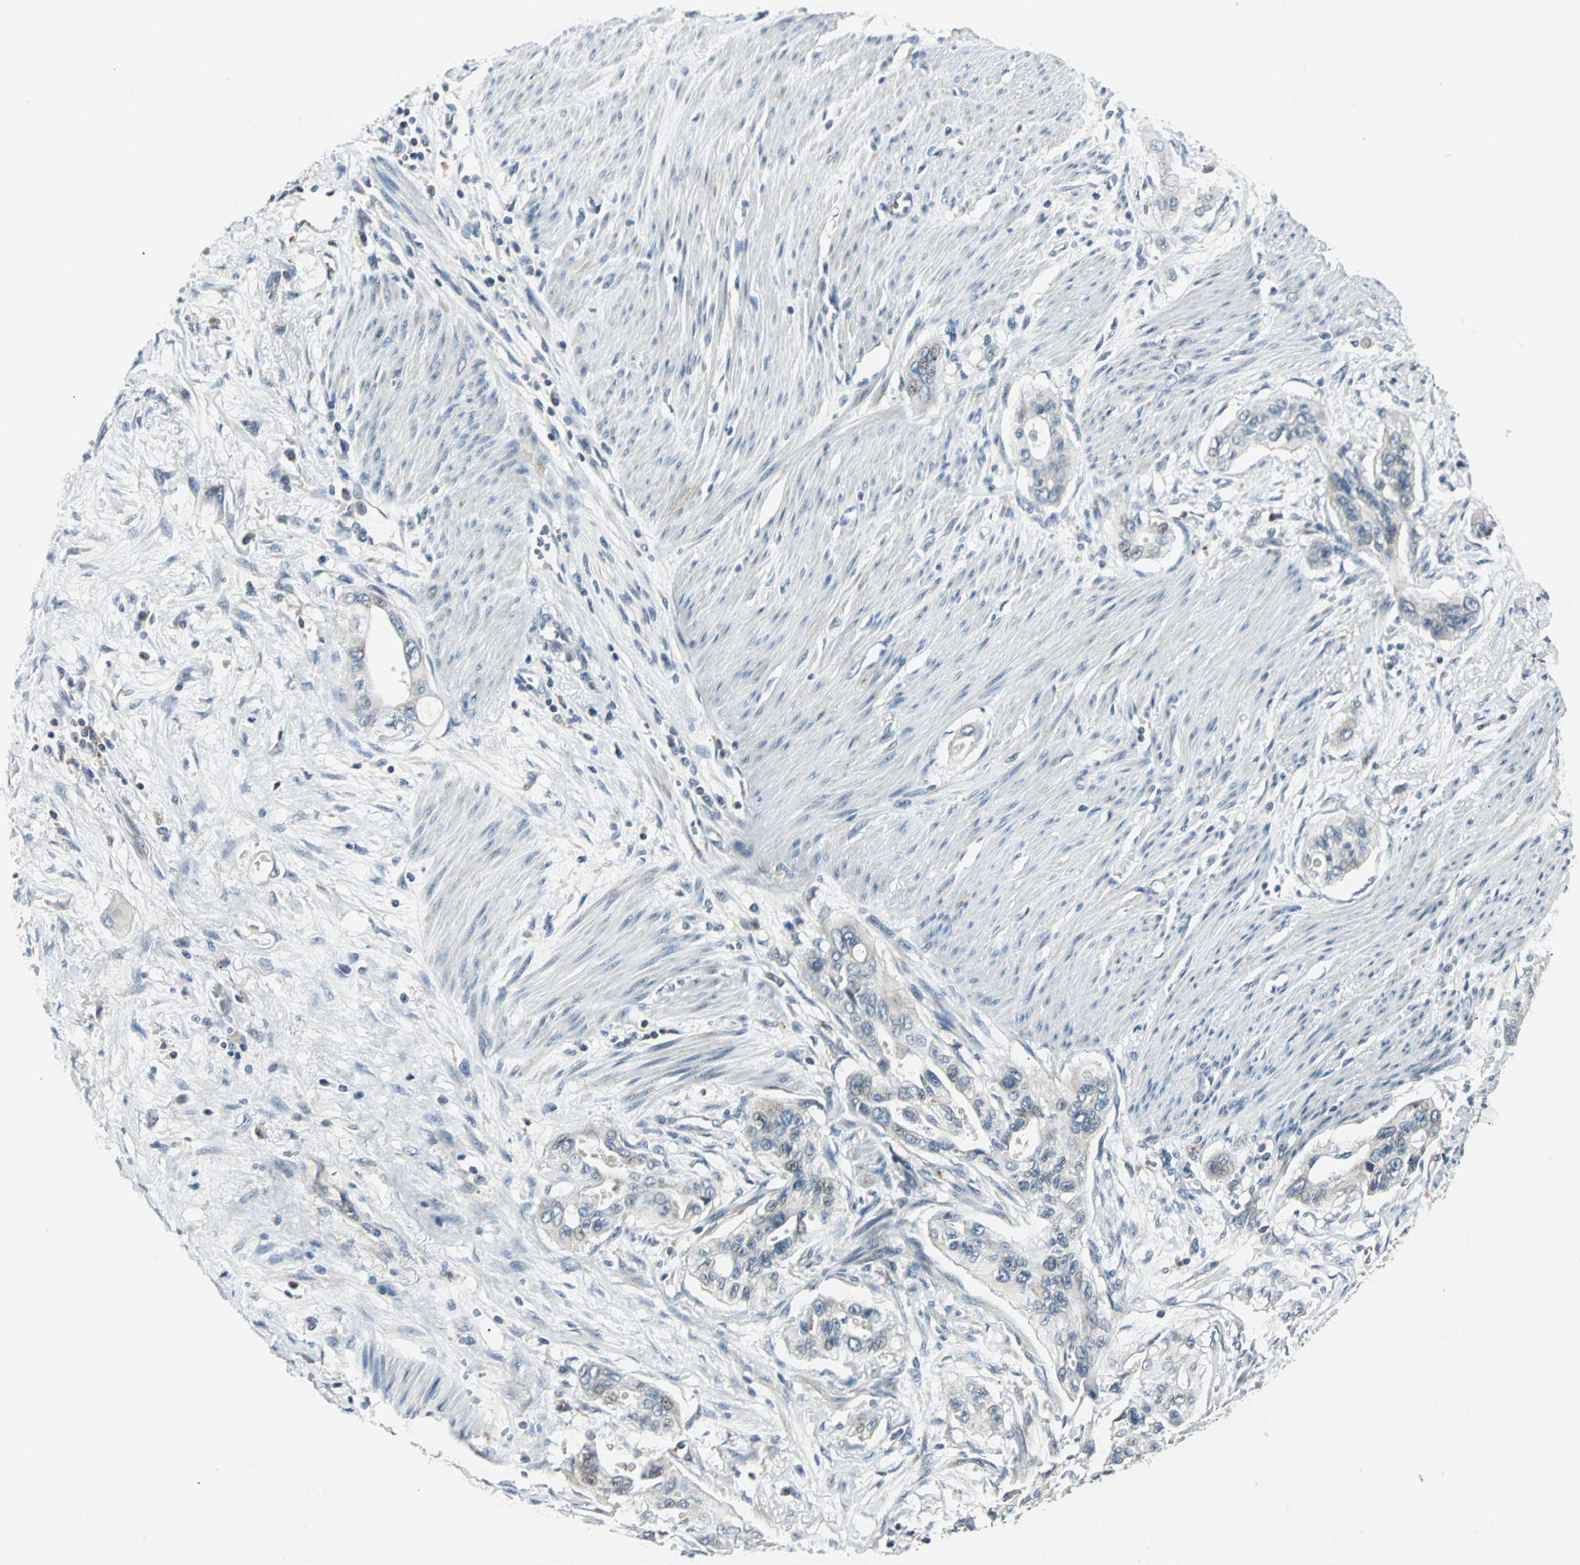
{"staining": {"intensity": "weak", "quantity": "<25%", "location": "cytoplasmic/membranous"}, "tissue": "pancreatic cancer", "cell_type": "Tumor cells", "image_type": "cancer", "snomed": [{"axis": "morphology", "description": "Adenocarcinoma, NOS"}, {"axis": "topography", "description": "Pancreas"}], "caption": "A micrograph of human pancreatic cancer (adenocarcinoma) is negative for staining in tumor cells.", "gene": "USP40", "patient": {"sex": "male", "age": 77}}